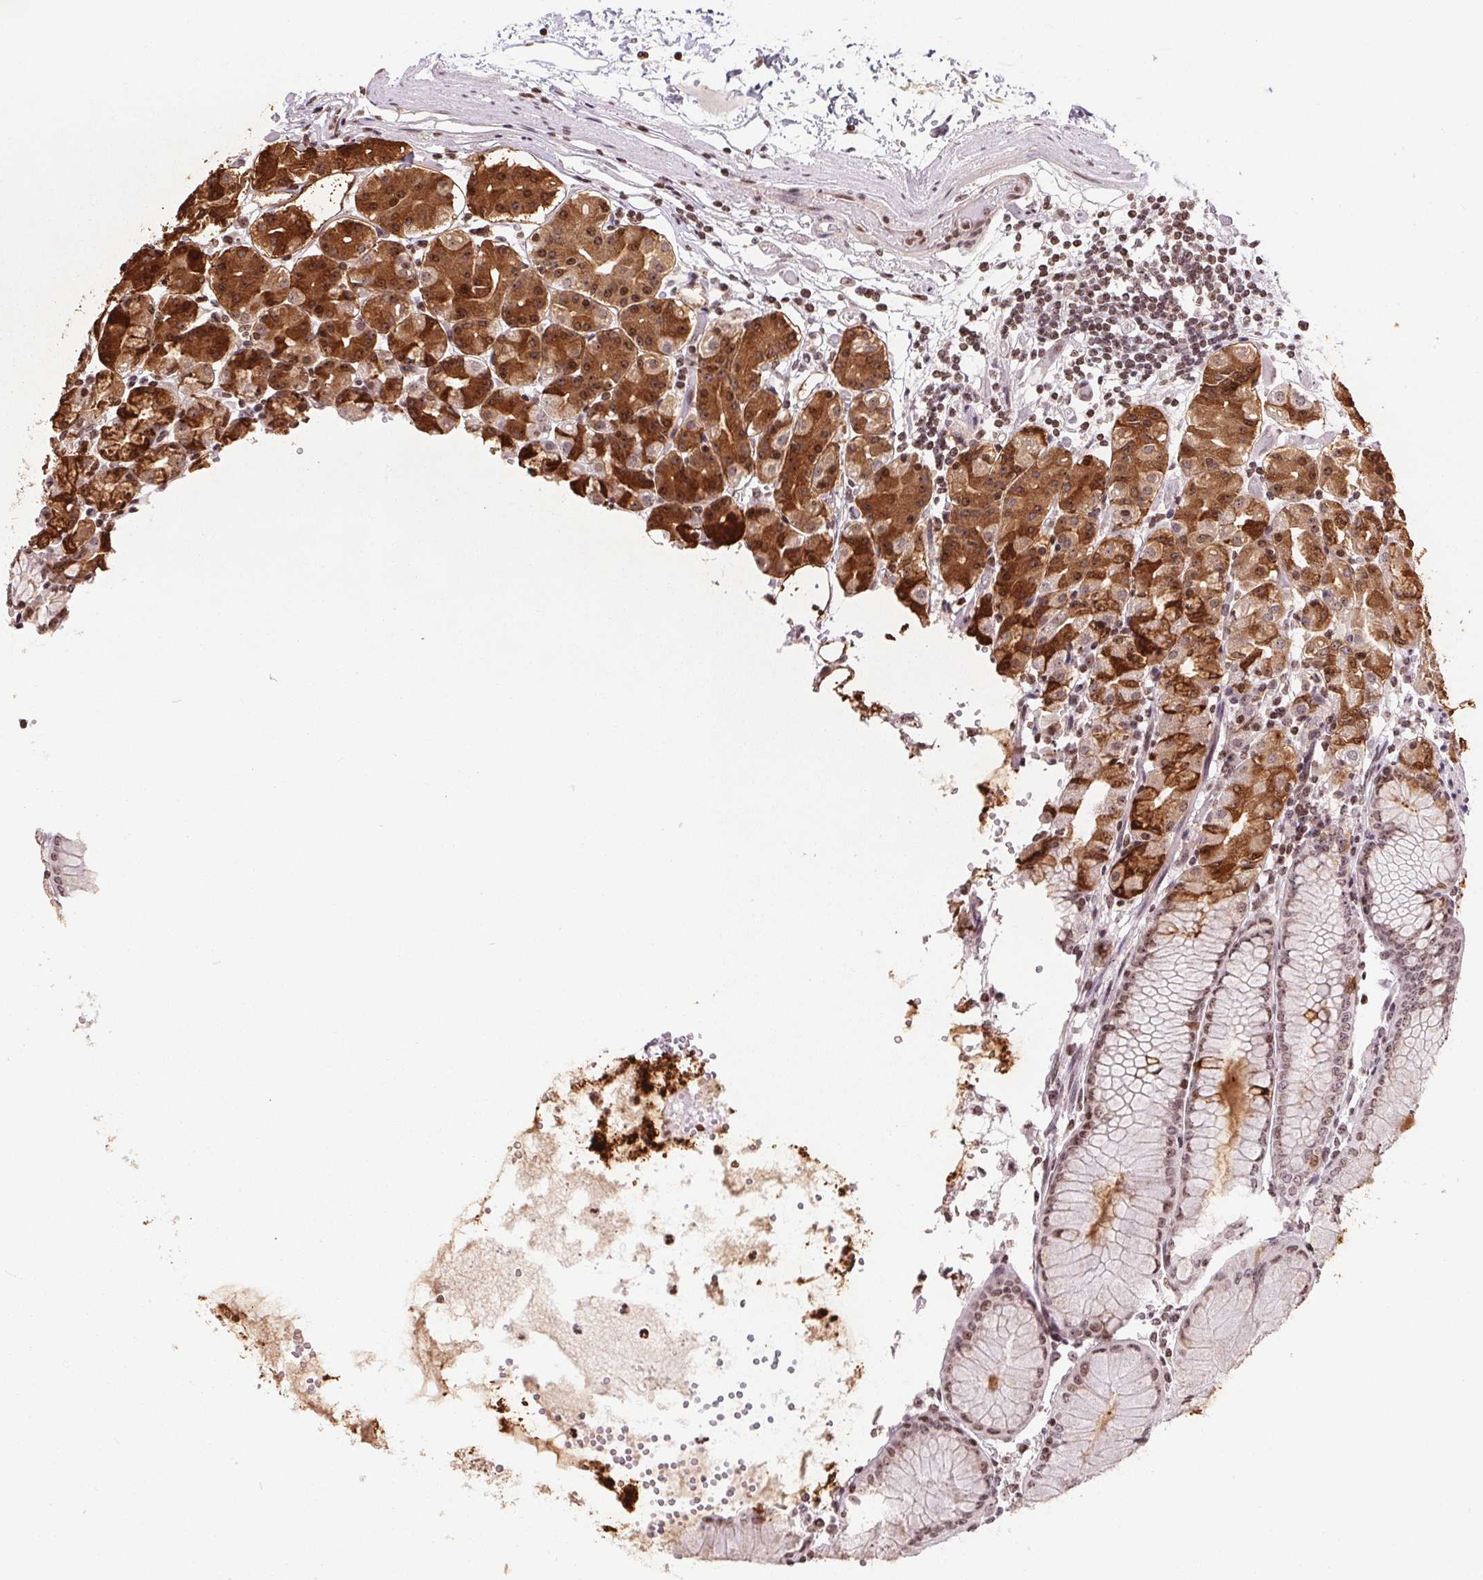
{"staining": {"intensity": "strong", "quantity": "25%-75%", "location": "cytoplasmic/membranous,nuclear"}, "tissue": "stomach", "cell_type": "Glandular cells", "image_type": "normal", "snomed": [{"axis": "morphology", "description": "Normal tissue, NOS"}, {"axis": "topography", "description": "Stomach"}], "caption": "Immunohistochemistry (IHC) staining of unremarkable stomach, which exhibits high levels of strong cytoplasmic/membranous,nuclear expression in approximately 25%-75% of glandular cells indicating strong cytoplasmic/membranous,nuclear protein expression. The staining was performed using DAB (3,3'-diaminobenzidine) (brown) for protein detection and nuclei were counterstained in hematoxylin (blue).", "gene": "RNF181", "patient": {"sex": "female", "age": 57}}